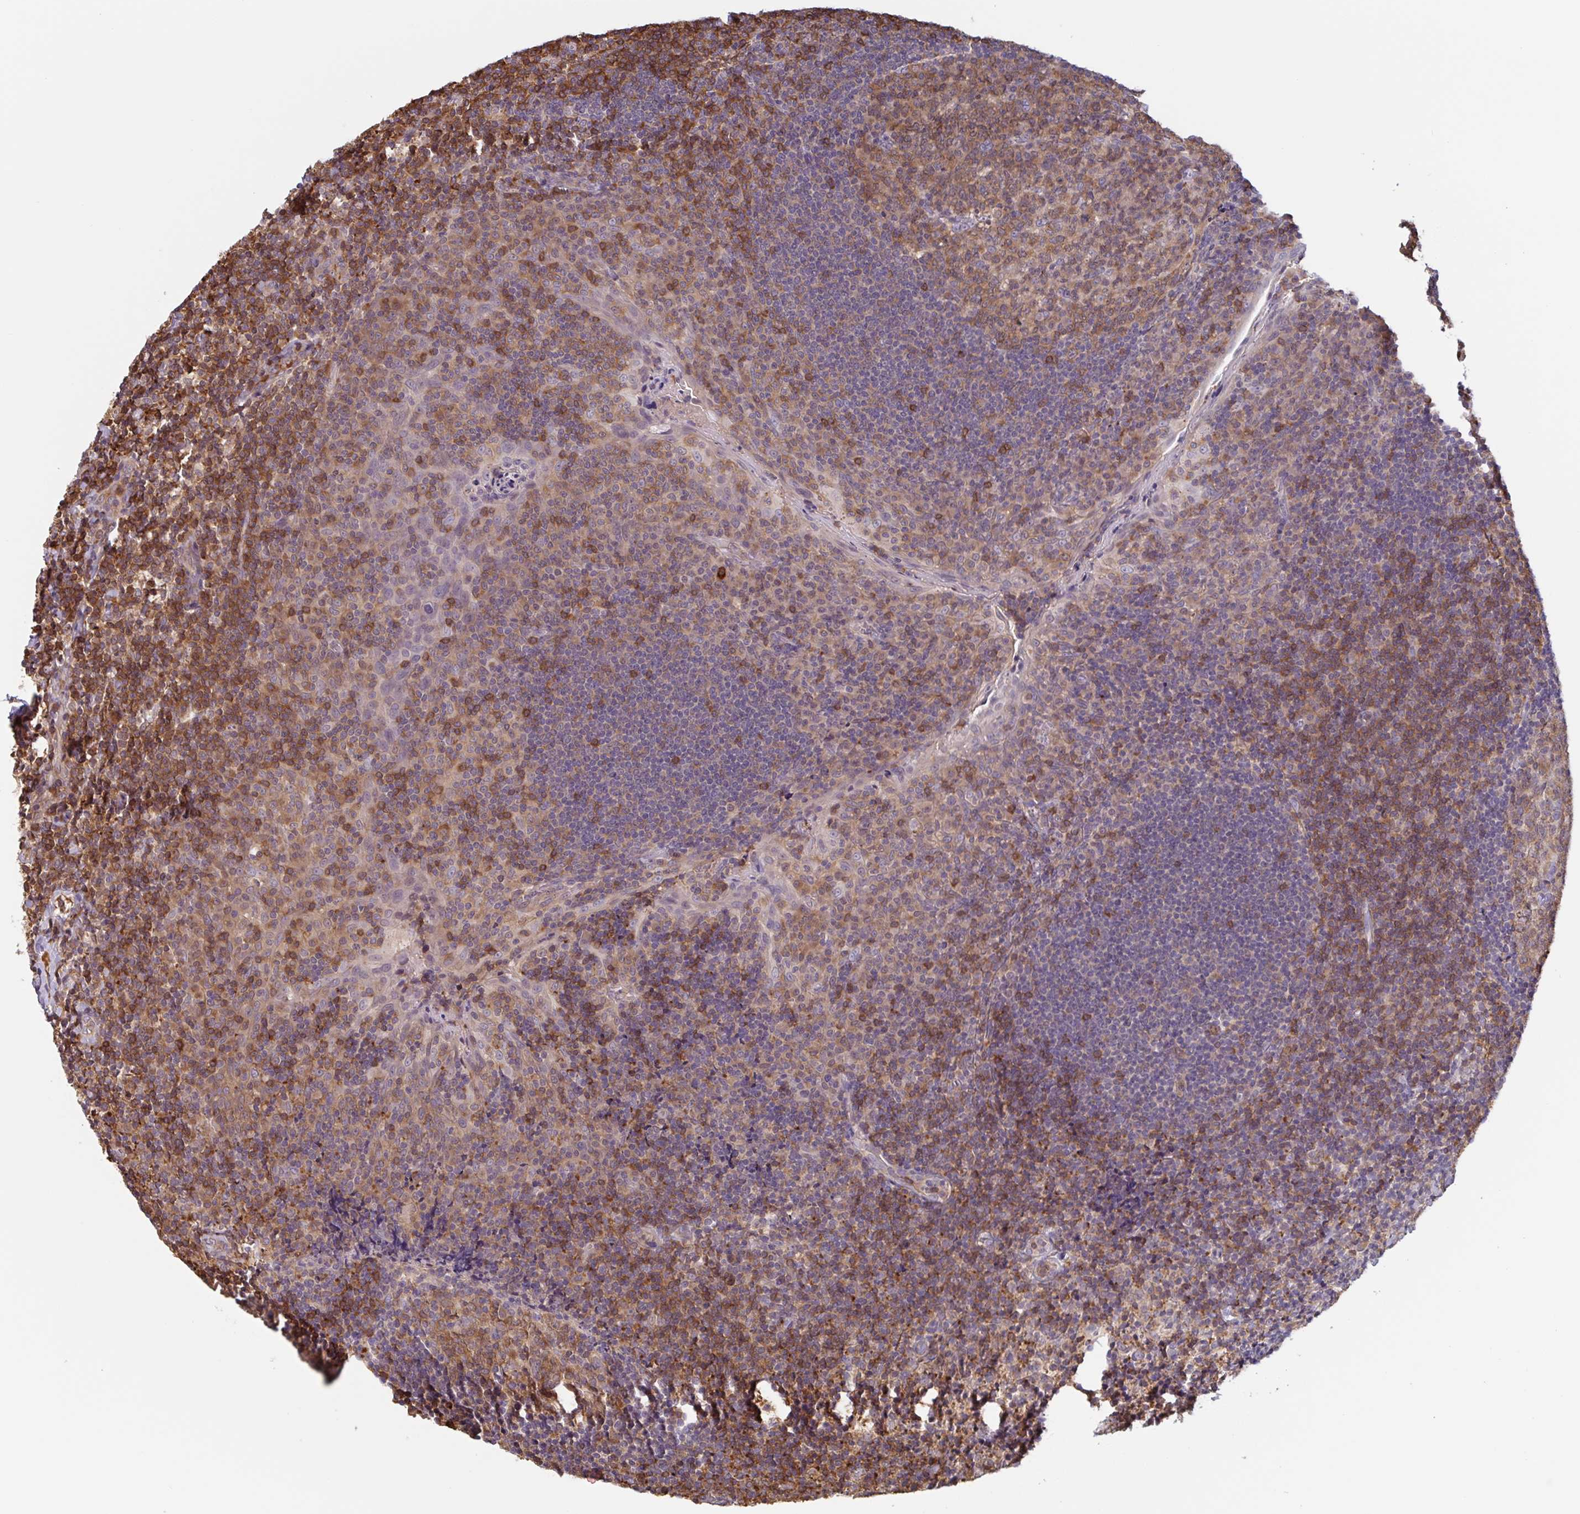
{"staining": {"intensity": "moderate", "quantity": "25%-75%", "location": "cytoplasmic/membranous"}, "tissue": "tonsil", "cell_type": "Germinal center cells", "image_type": "normal", "snomed": [{"axis": "morphology", "description": "Normal tissue, NOS"}, {"axis": "topography", "description": "Tonsil"}], "caption": "Moderate cytoplasmic/membranous expression is seen in approximately 25%-75% of germinal center cells in normal tonsil.", "gene": "OTOP2", "patient": {"sex": "male", "age": 17}}